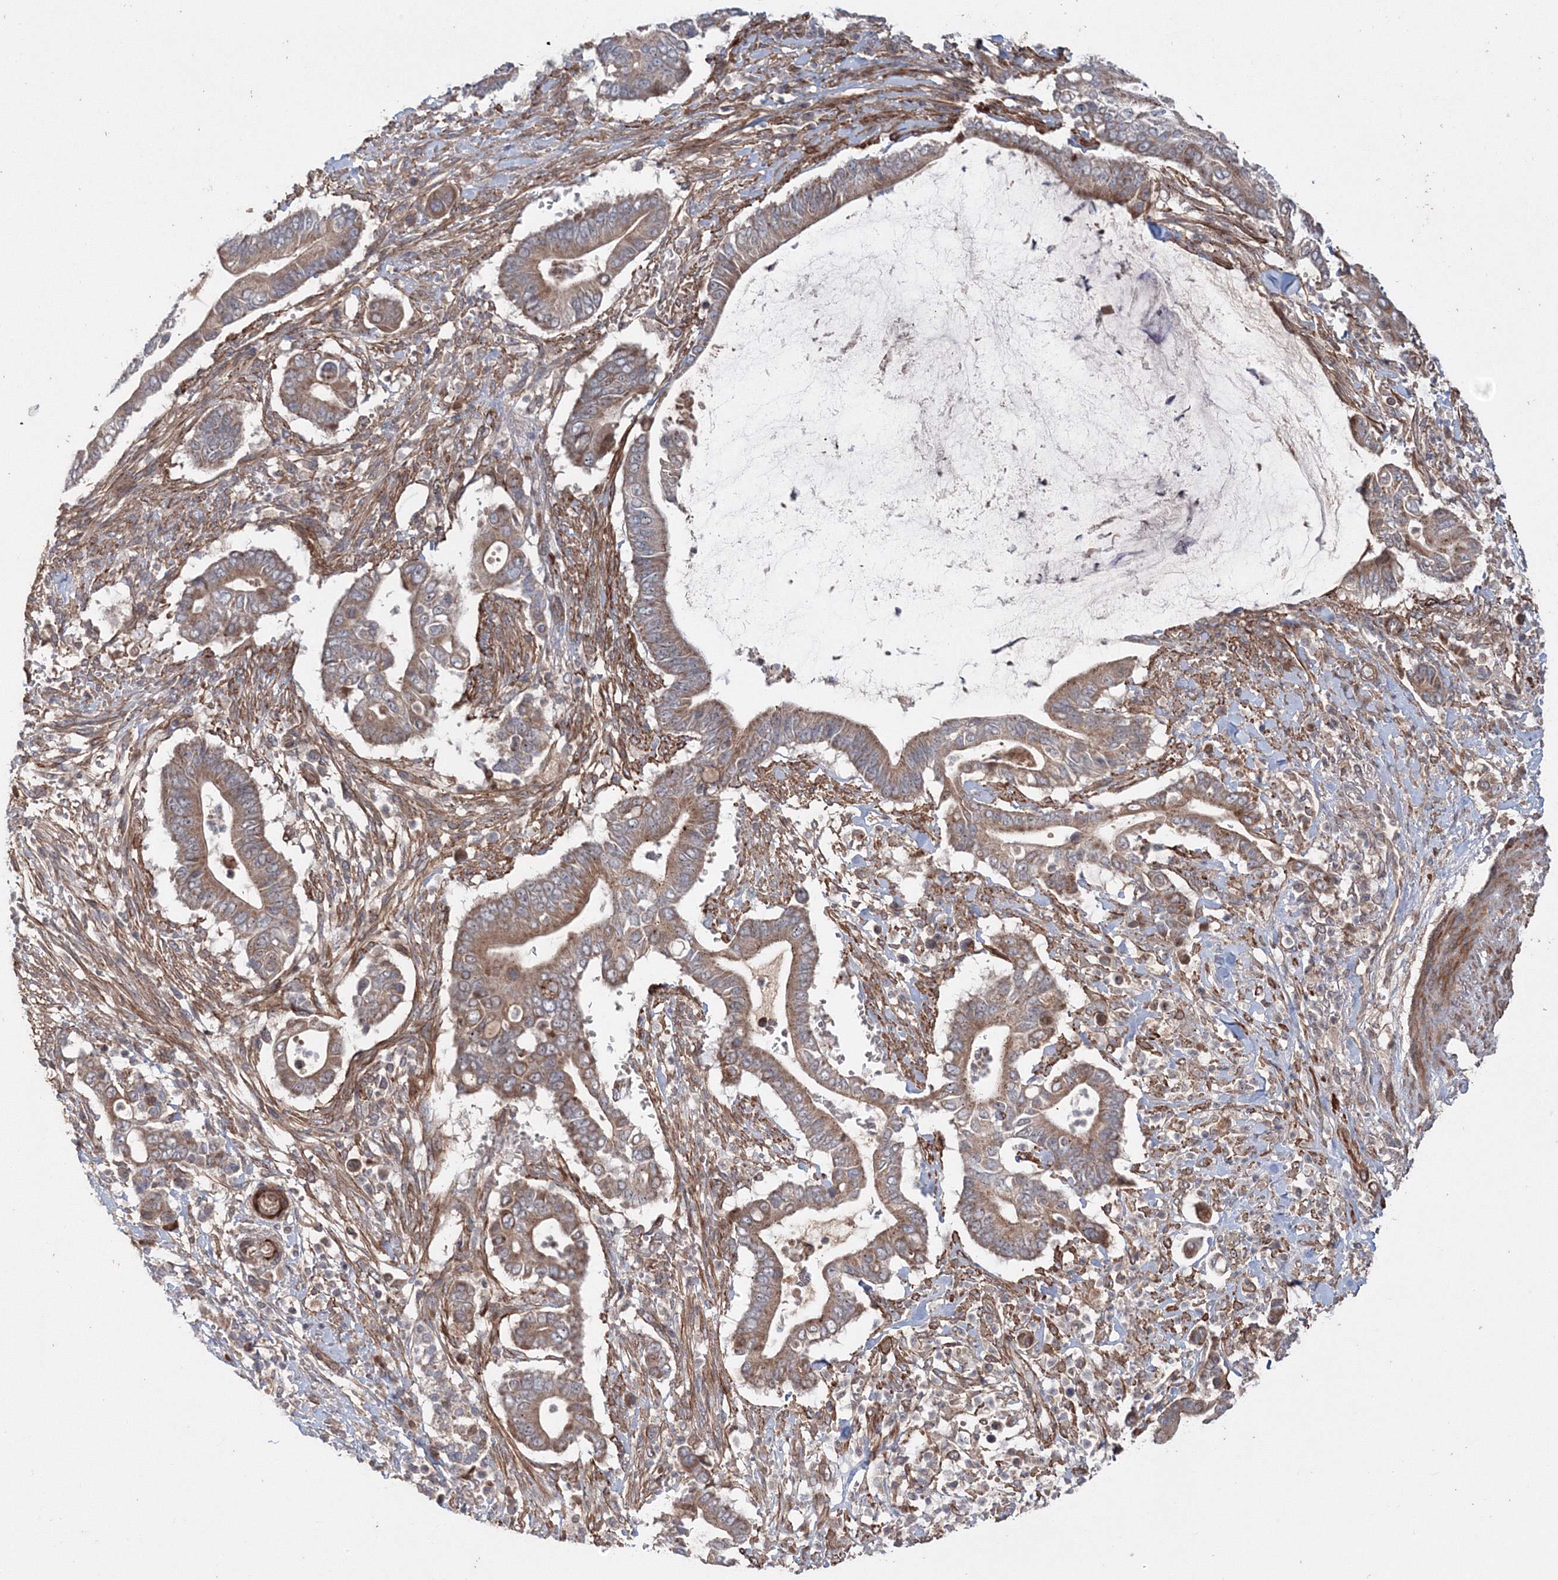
{"staining": {"intensity": "moderate", "quantity": ">75%", "location": "cytoplasmic/membranous"}, "tissue": "pancreatic cancer", "cell_type": "Tumor cells", "image_type": "cancer", "snomed": [{"axis": "morphology", "description": "Adenocarcinoma, NOS"}, {"axis": "topography", "description": "Pancreas"}], "caption": "Immunohistochemistry (IHC) of human pancreatic cancer (adenocarcinoma) displays medium levels of moderate cytoplasmic/membranous expression in about >75% of tumor cells. (Stains: DAB in brown, nuclei in blue, Microscopy: brightfield microscopy at high magnification).", "gene": "NOA1", "patient": {"sex": "male", "age": 68}}